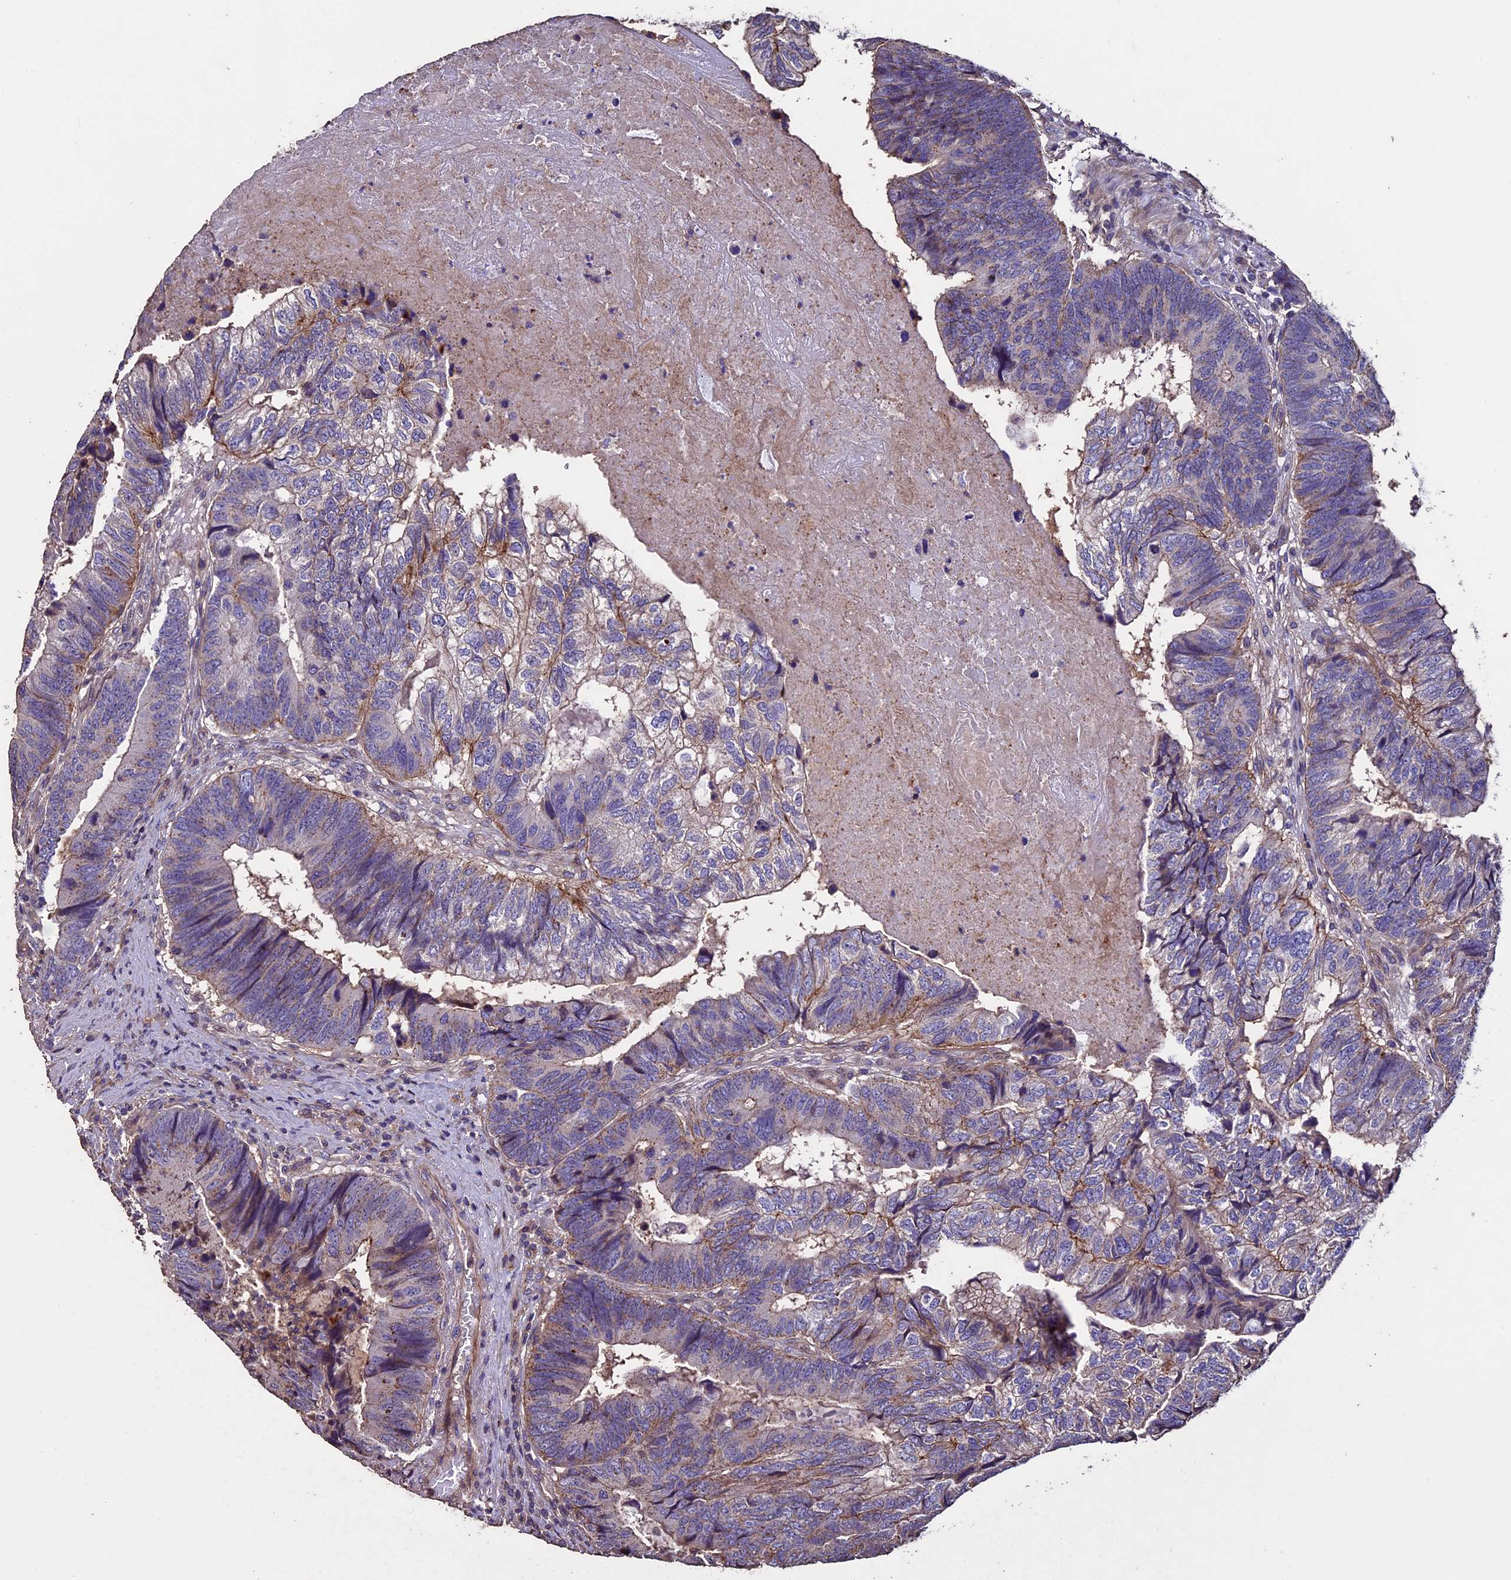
{"staining": {"intensity": "negative", "quantity": "none", "location": "none"}, "tissue": "colorectal cancer", "cell_type": "Tumor cells", "image_type": "cancer", "snomed": [{"axis": "morphology", "description": "Adenocarcinoma, NOS"}, {"axis": "topography", "description": "Colon"}], "caption": "IHC image of neoplastic tissue: adenocarcinoma (colorectal) stained with DAB (3,3'-diaminobenzidine) shows no significant protein expression in tumor cells.", "gene": "USB1", "patient": {"sex": "female", "age": 67}}